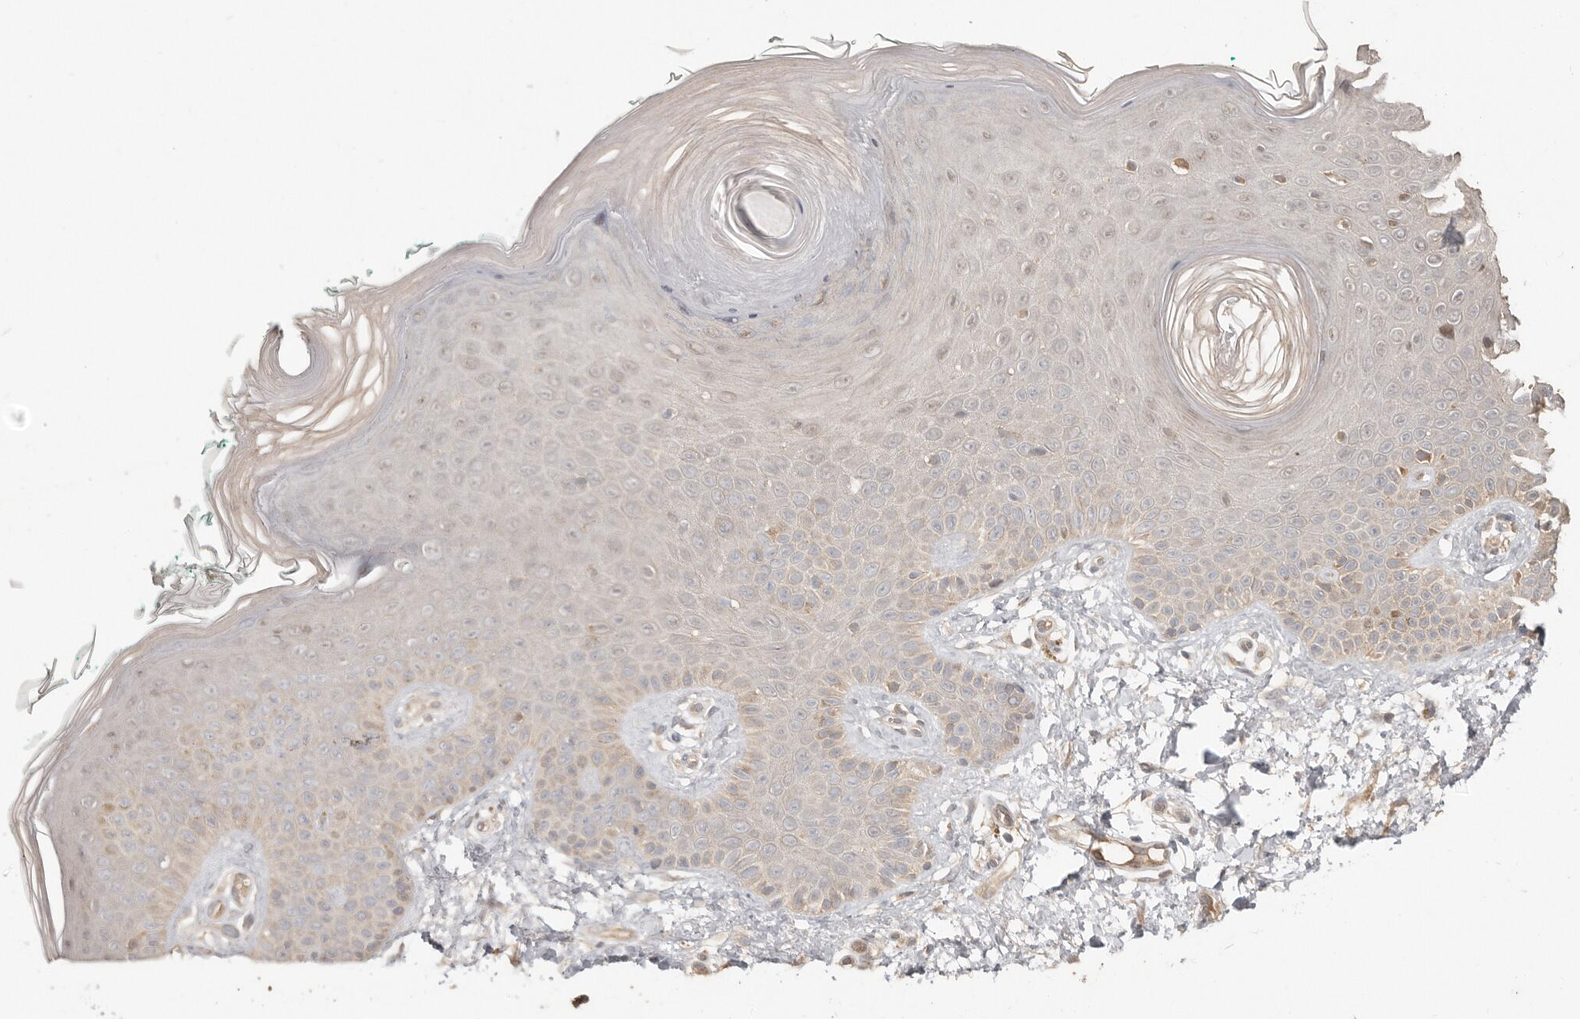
{"staining": {"intensity": "negative", "quantity": "none", "location": "none"}, "tissue": "skin", "cell_type": "Fibroblasts", "image_type": "normal", "snomed": [{"axis": "morphology", "description": "Normal tissue, NOS"}, {"axis": "topography", "description": "Skin"}], "caption": "A histopathology image of skin stained for a protein shows no brown staining in fibroblasts. (Brightfield microscopy of DAB immunohistochemistry (IHC) at high magnification).", "gene": "MTFR2", "patient": {"sex": "male", "age": 37}}